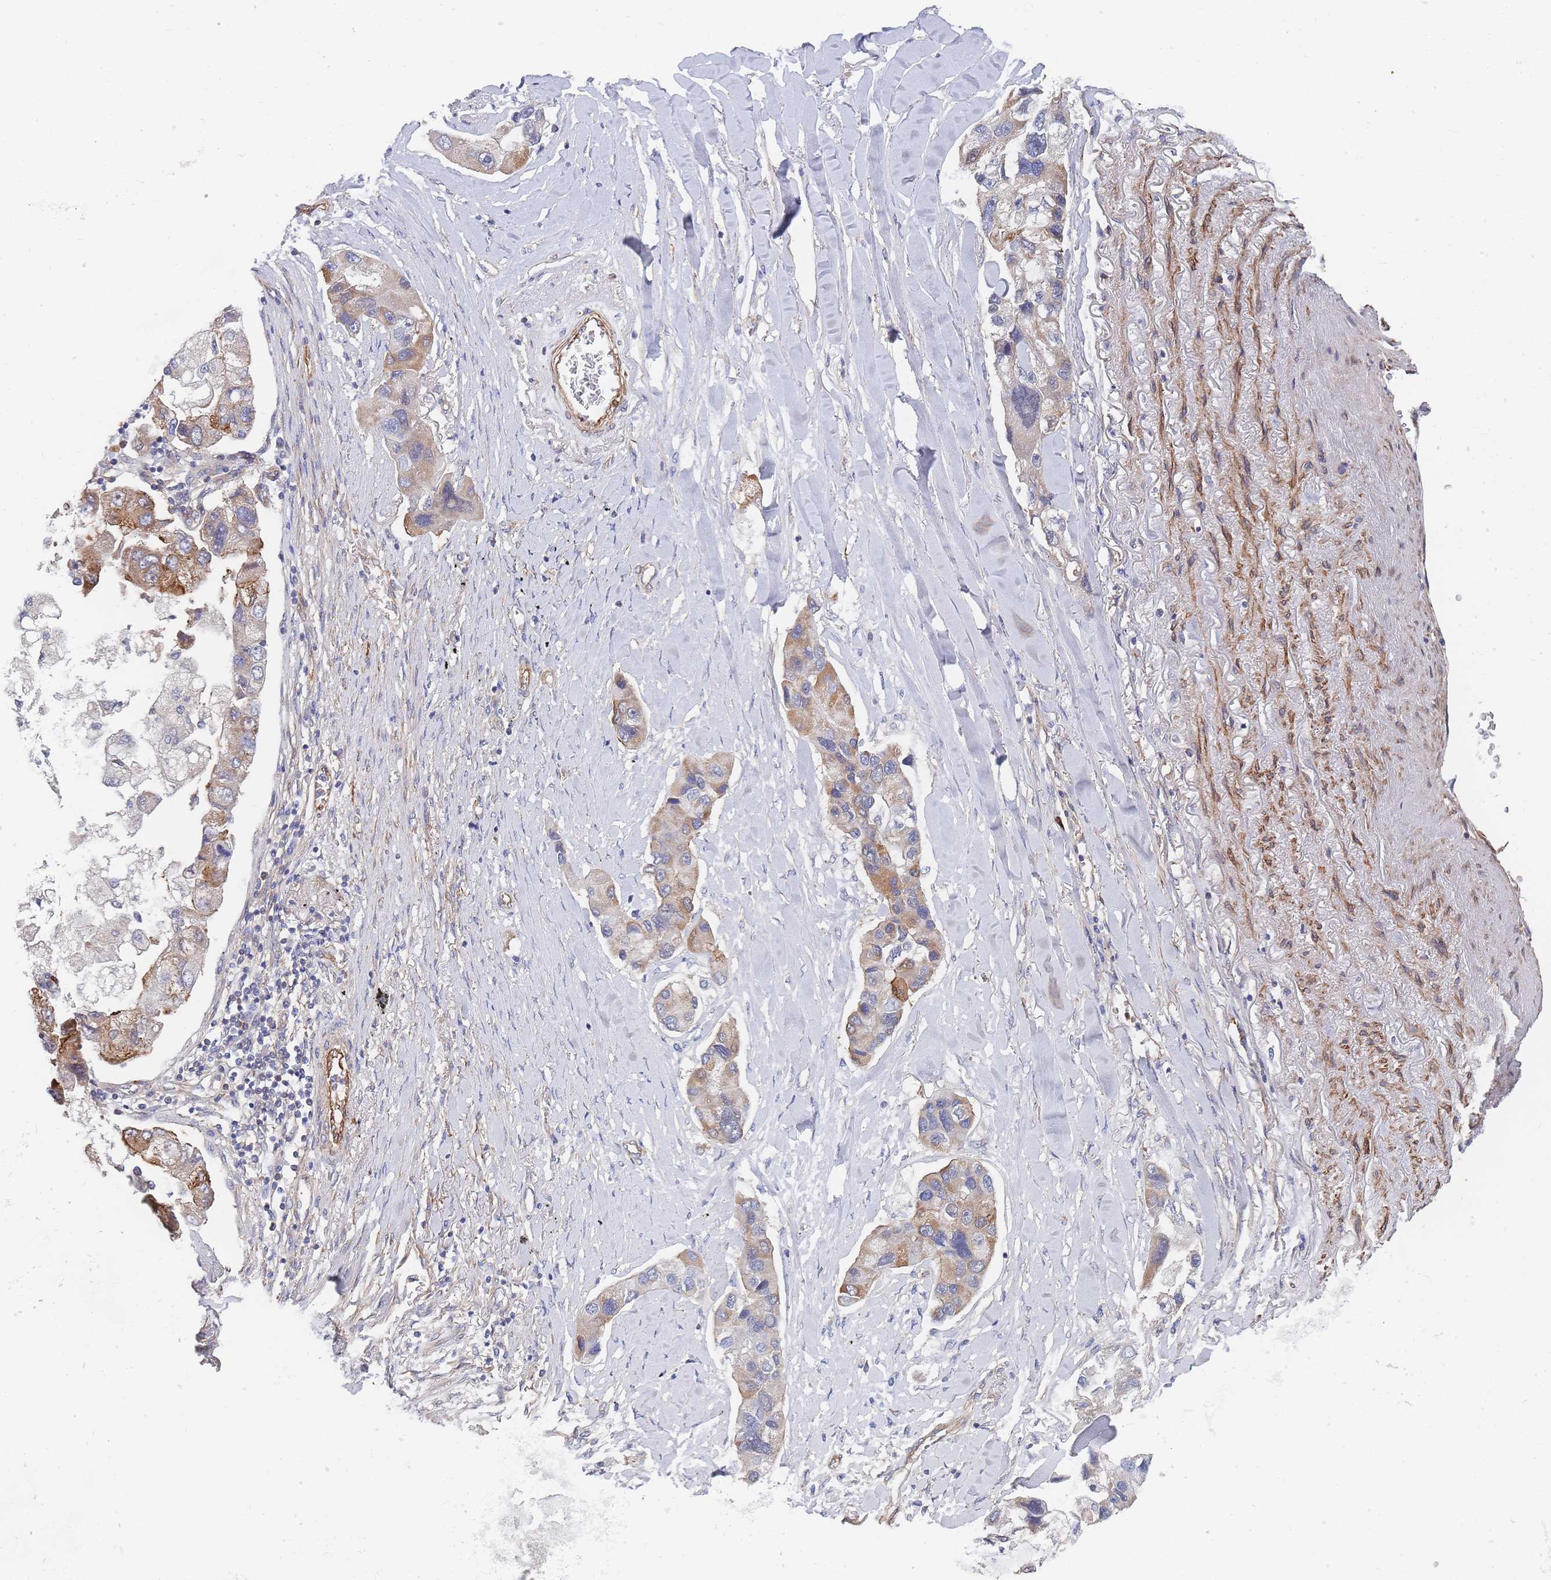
{"staining": {"intensity": "moderate", "quantity": "25%-75%", "location": "cytoplasmic/membranous"}, "tissue": "lung cancer", "cell_type": "Tumor cells", "image_type": "cancer", "snomed": [{"axis": "morphology", "description": "Adenocarcinoma, NOS"}, {"axis": "topography", "description": "Lung"}], "caption": "Immunohistochemistry of human lung cancer (adenocarcinoma) displays medium levels of moderate cytoplasmic/membranous positivity in about 25%-75% of tumor cells.", "gene": "G6PC1", "patient": {"sex": "female", "age": 54}}